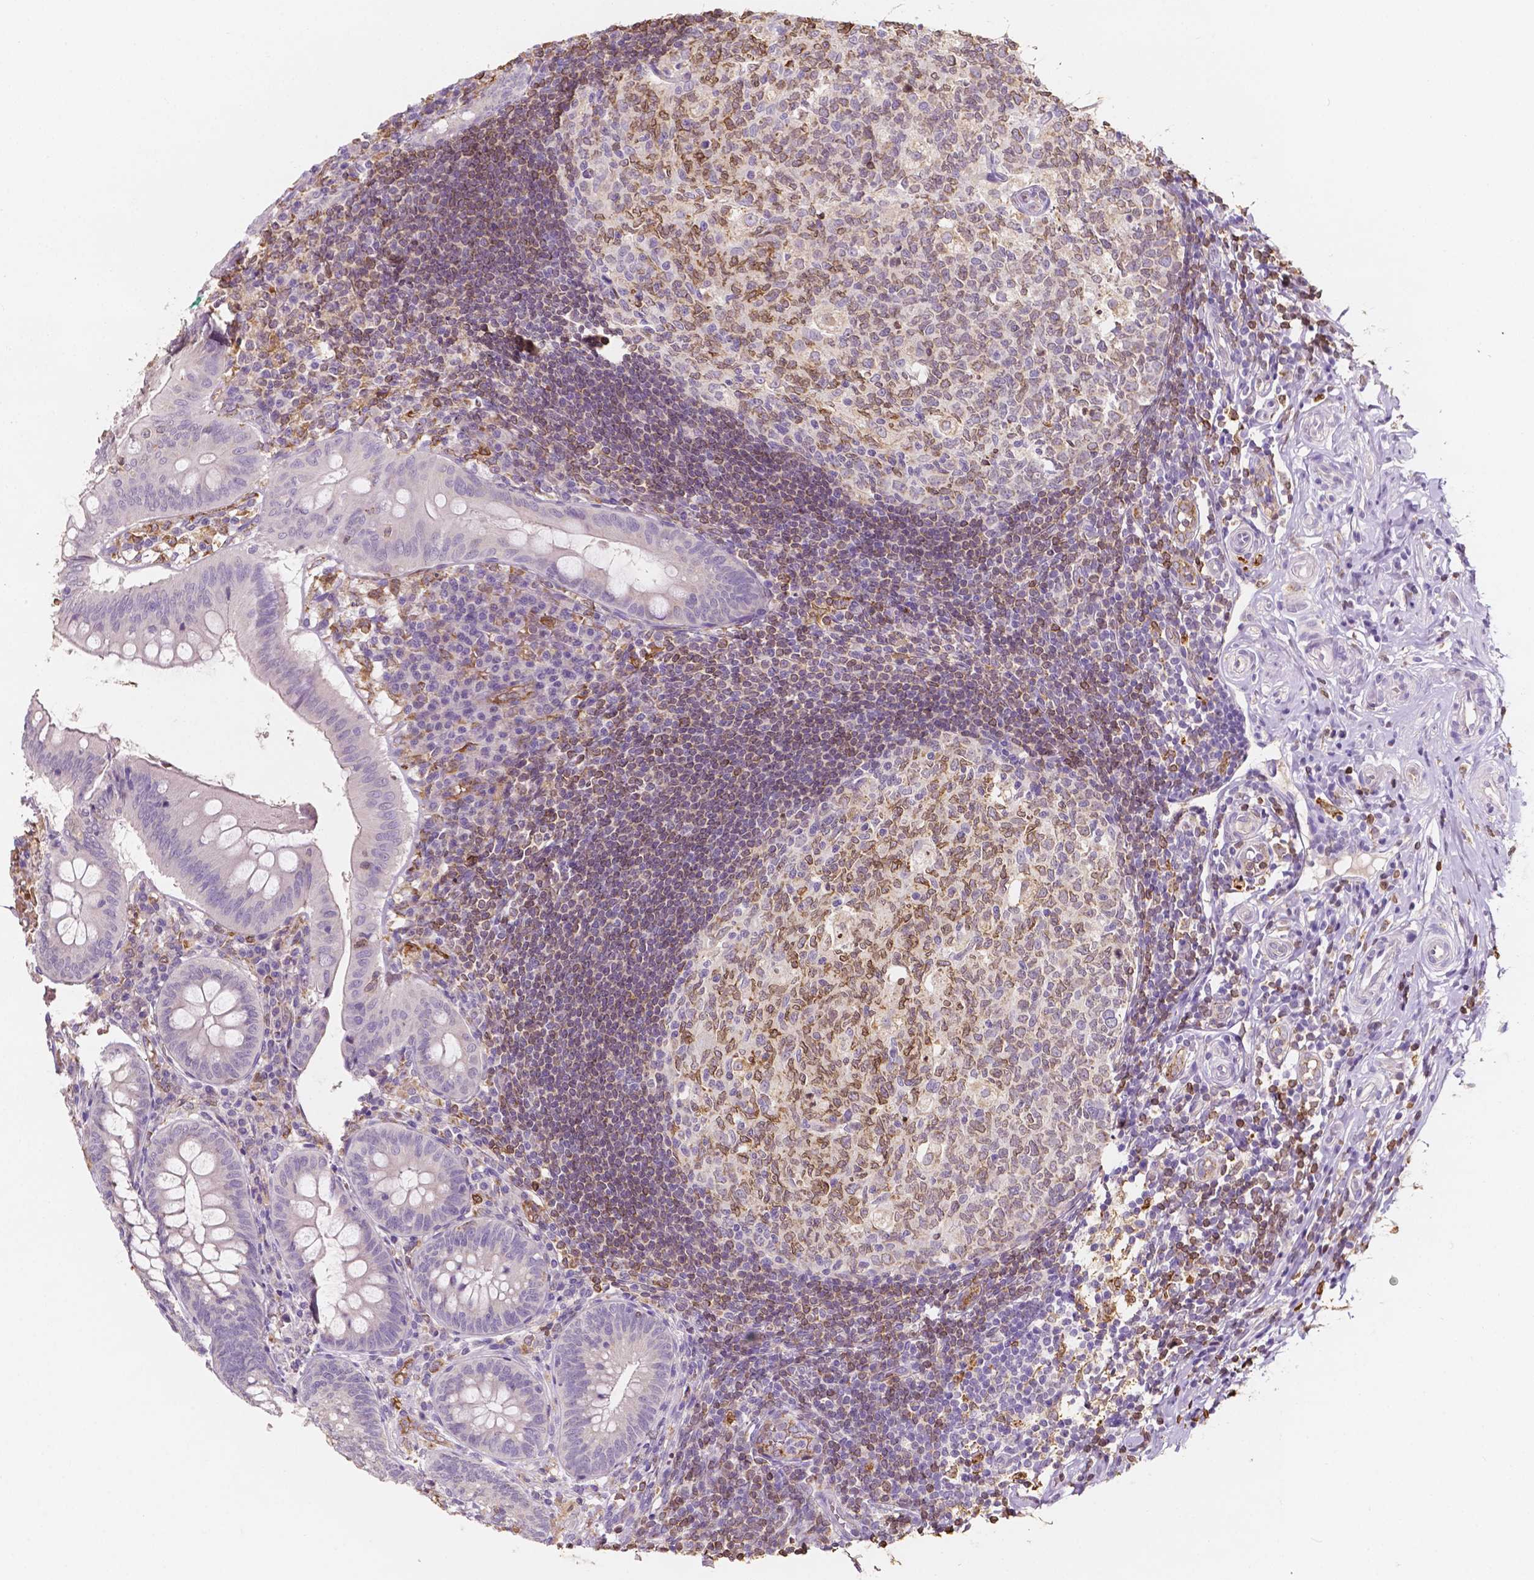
{"staining": {"intensity": "negative", "quantity": "none", "location": "none"}, "tissue": "appendix", "cell_type": "Glandular cells", "image_type": "normal", "snomed": [{"axis": "morphology", "description": "Normal tissue, NOS"}, {"axis": "morphology", "description": "Inflammation, NOS"}, {"axis": "topography", "description": "Appendix"}], "caption": "Photomicrograph shows no protein staining in glandular cells of benign appendix. (Stains: DAB immunohistochemistry (IHC) with hematoxylin counter stain, Microscopy: brightfield microscopy at high magnification).", "gene": "SLC22A4", "patient": {"sex": "male", "age": 16}}